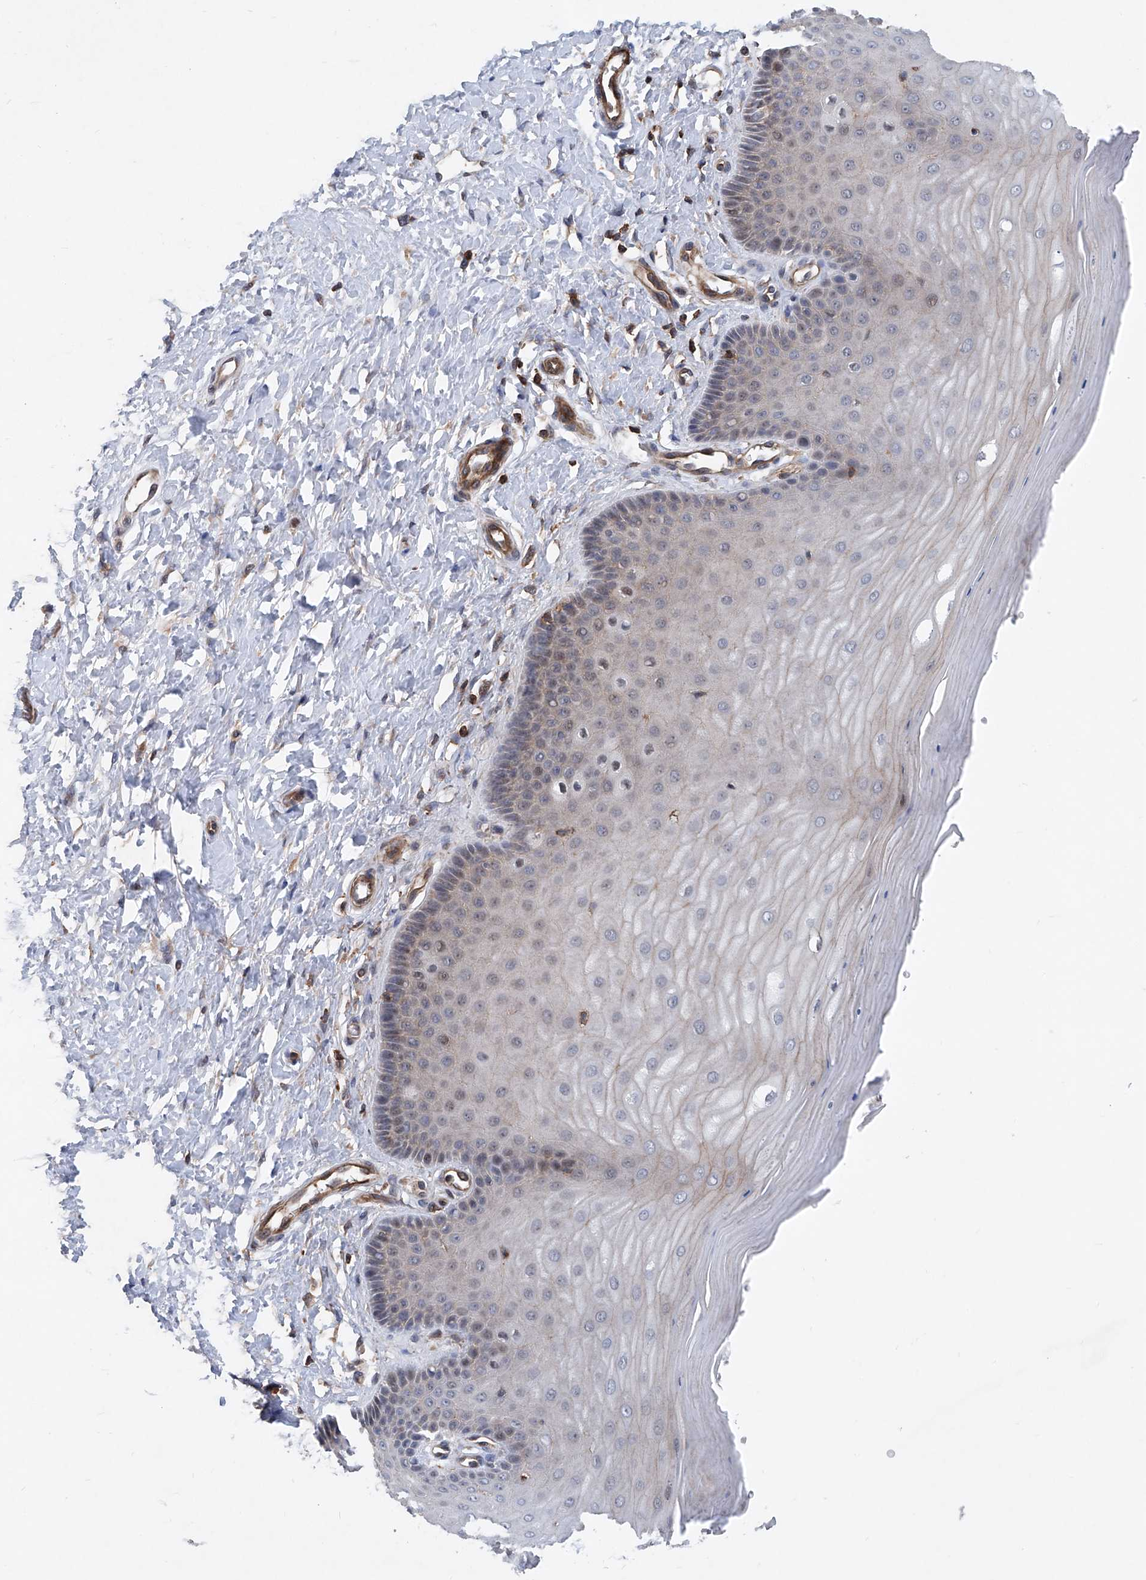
{"staining": {"intensity": "weak", "quantity": "<25%", "location": "cytoplasmic/membranous"}, "tissue": "cervix", "cell_type": "Glandular cells", "image_type": "normal", "snomed": [{"axis": "morphology", "description": "Normal tissue, NOS"}, {"axis": "topography", "description": "Cervix"}], "caption": "High power microscopy micrograph of an immunohistochemistry (IHC) photomicrograph of unremarkable cervix, revealing no significant positivity in glandular cells.", "gene": "NT5C3A", "patient": {"sex": "female", "age": 55}}